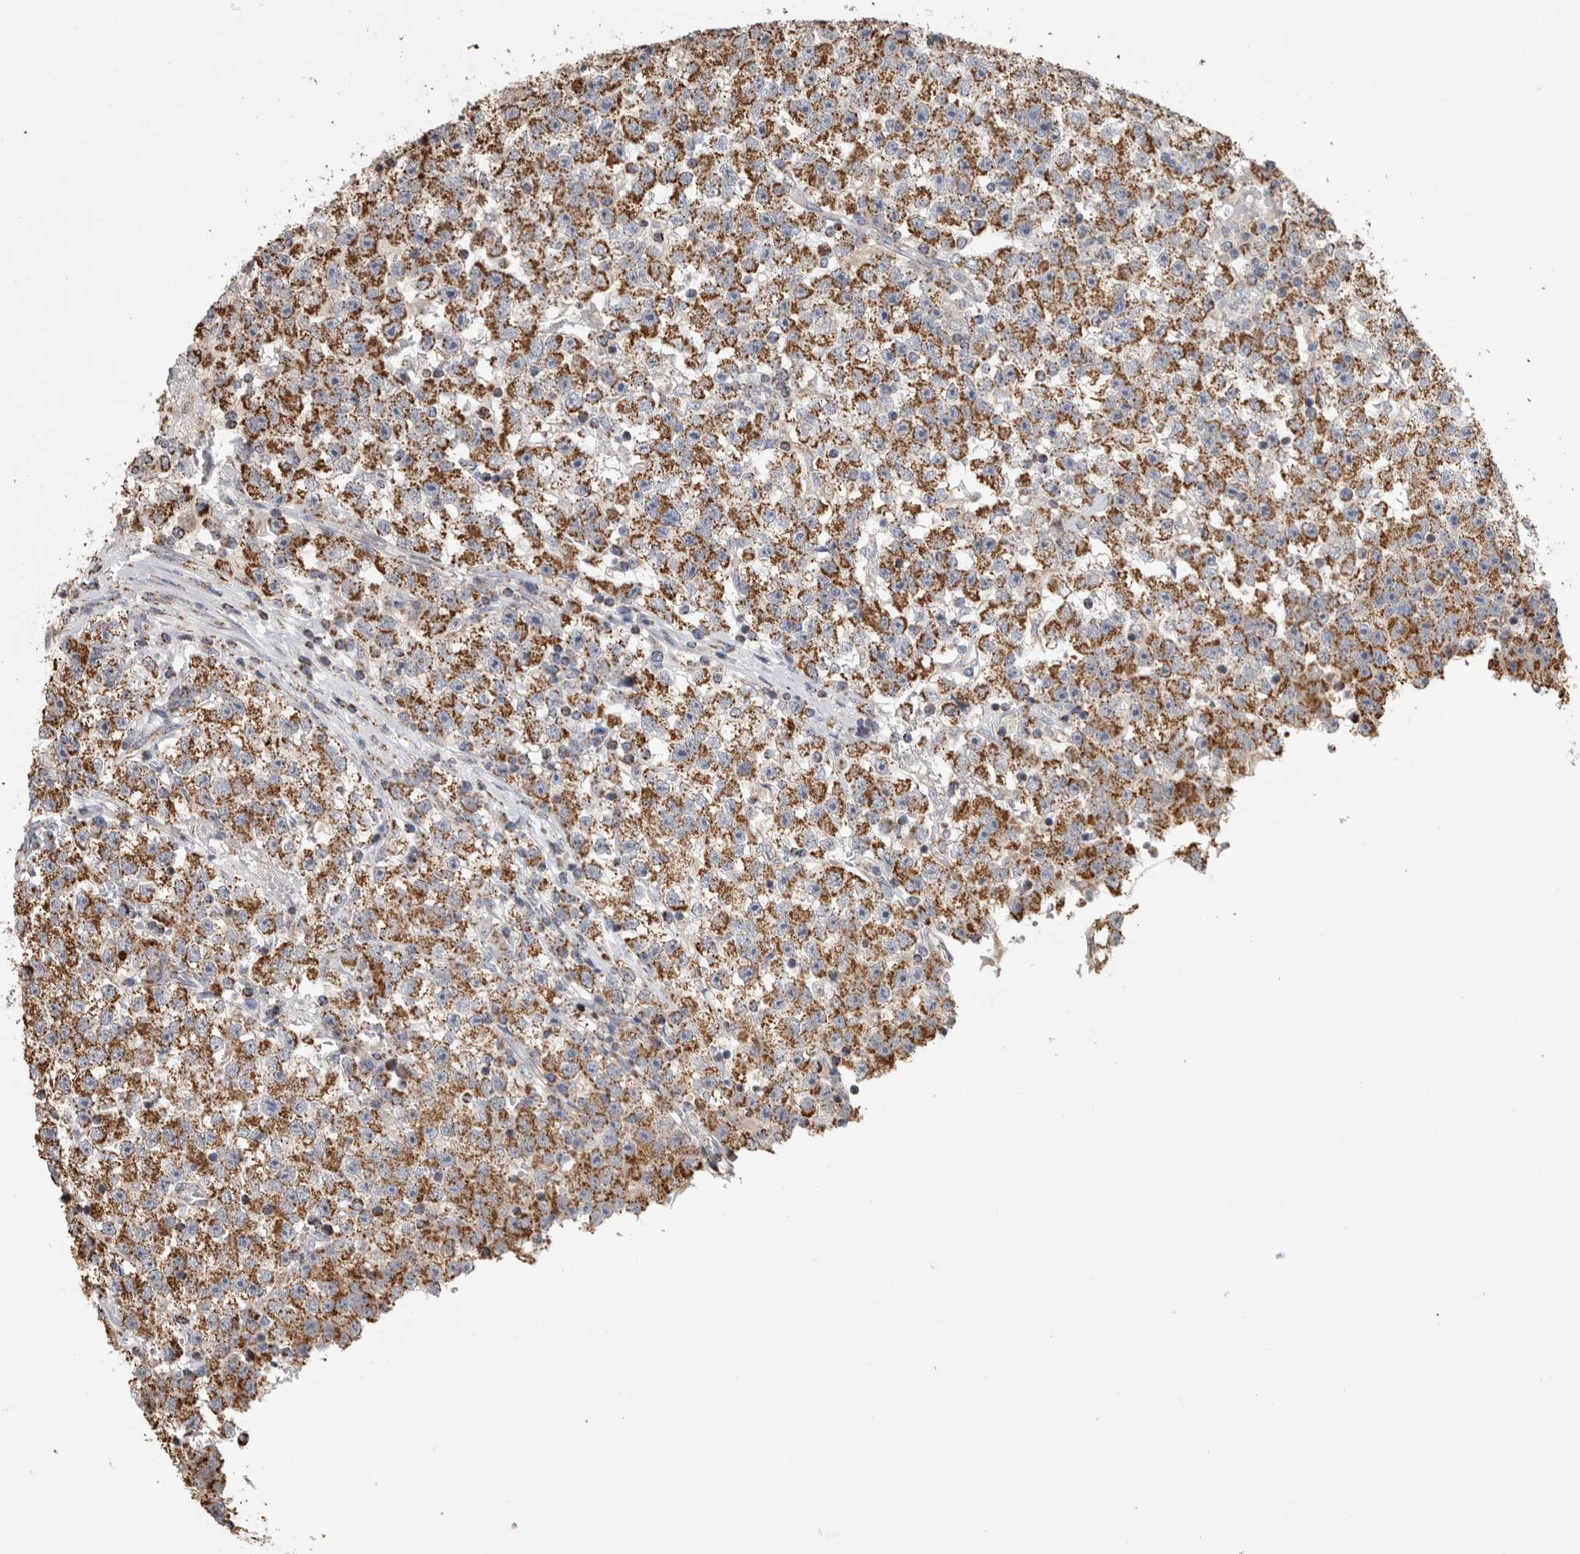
{"staining": {"intensity": "moderate", "quantity": ">75%", "location": "cytoplasmic/membranous"}, "tissue": "testis cancer", "cell_type": "Tumor cells", "image_type": "cancer", "snomed": [{"axis": "morphology", "description": "Seminoma, NOS"}, {"axis": "topography", "description": "Testis"}], "caption": "Approximately >75% of tumor cells in testis cancer (seminoma) display moderate cytoplasmic/membranous protein staining as visualized by brown immunohistochemical staining.", "gene": "ST8SIA1", "patient": {"sex": "male", "age": 22}}